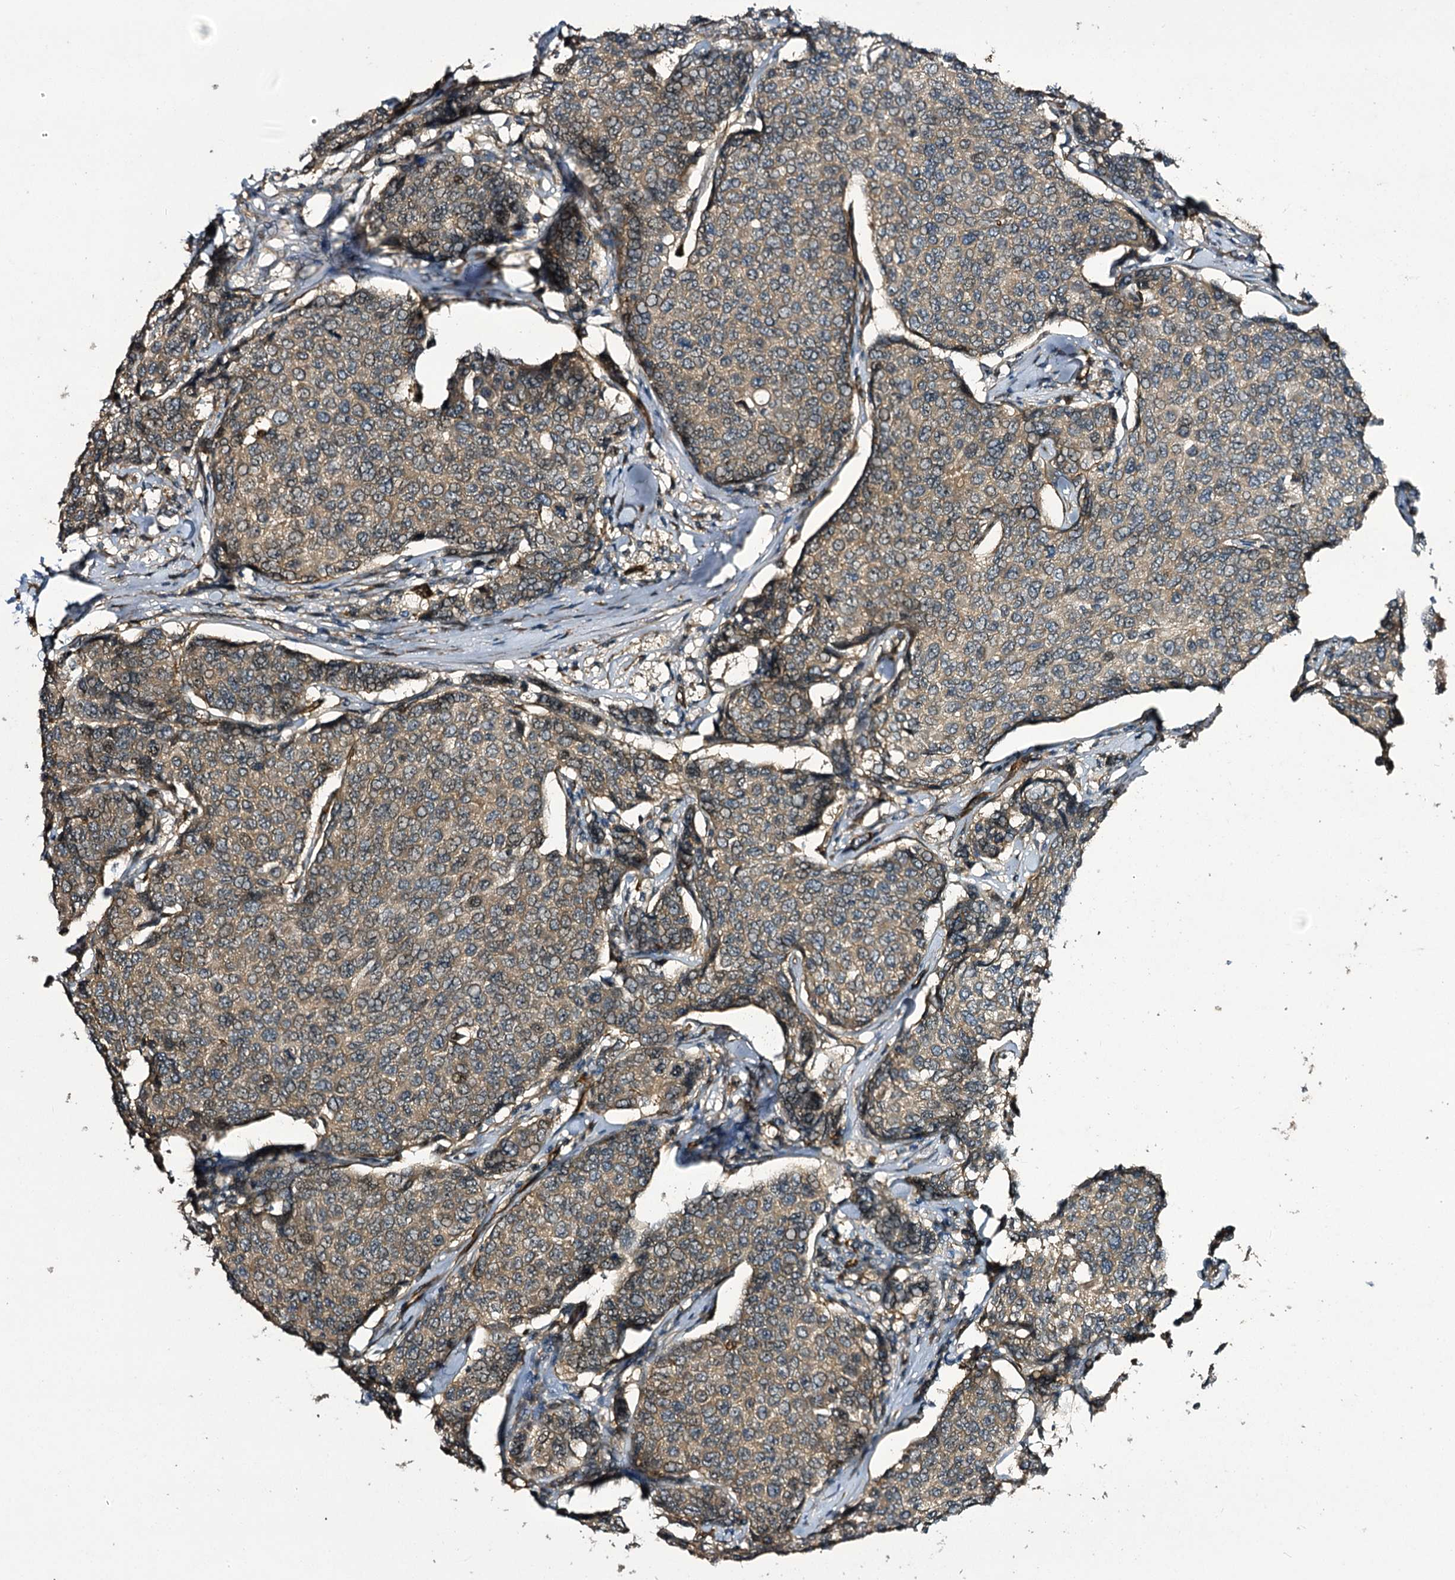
{"staining": {"intensity": "weak", "quantity": ">75%", "location": "cytoplasmic/membranous"}, "tissue": "breast cancer", "cell_type": "Tumor cells", "image_type": "cancer", "snomed": [{"axis": "morphology", "description": "Duct carcinoma"}, {"axis": "topography", "description": "Breast"}], "caption": "Breast cancer tissue demonstrates weak cytoplasmic/membranous staining in approximately >75% of tumor cells", "gene": "MYO1C", "patient": {"sex": "female", "age": 55}}